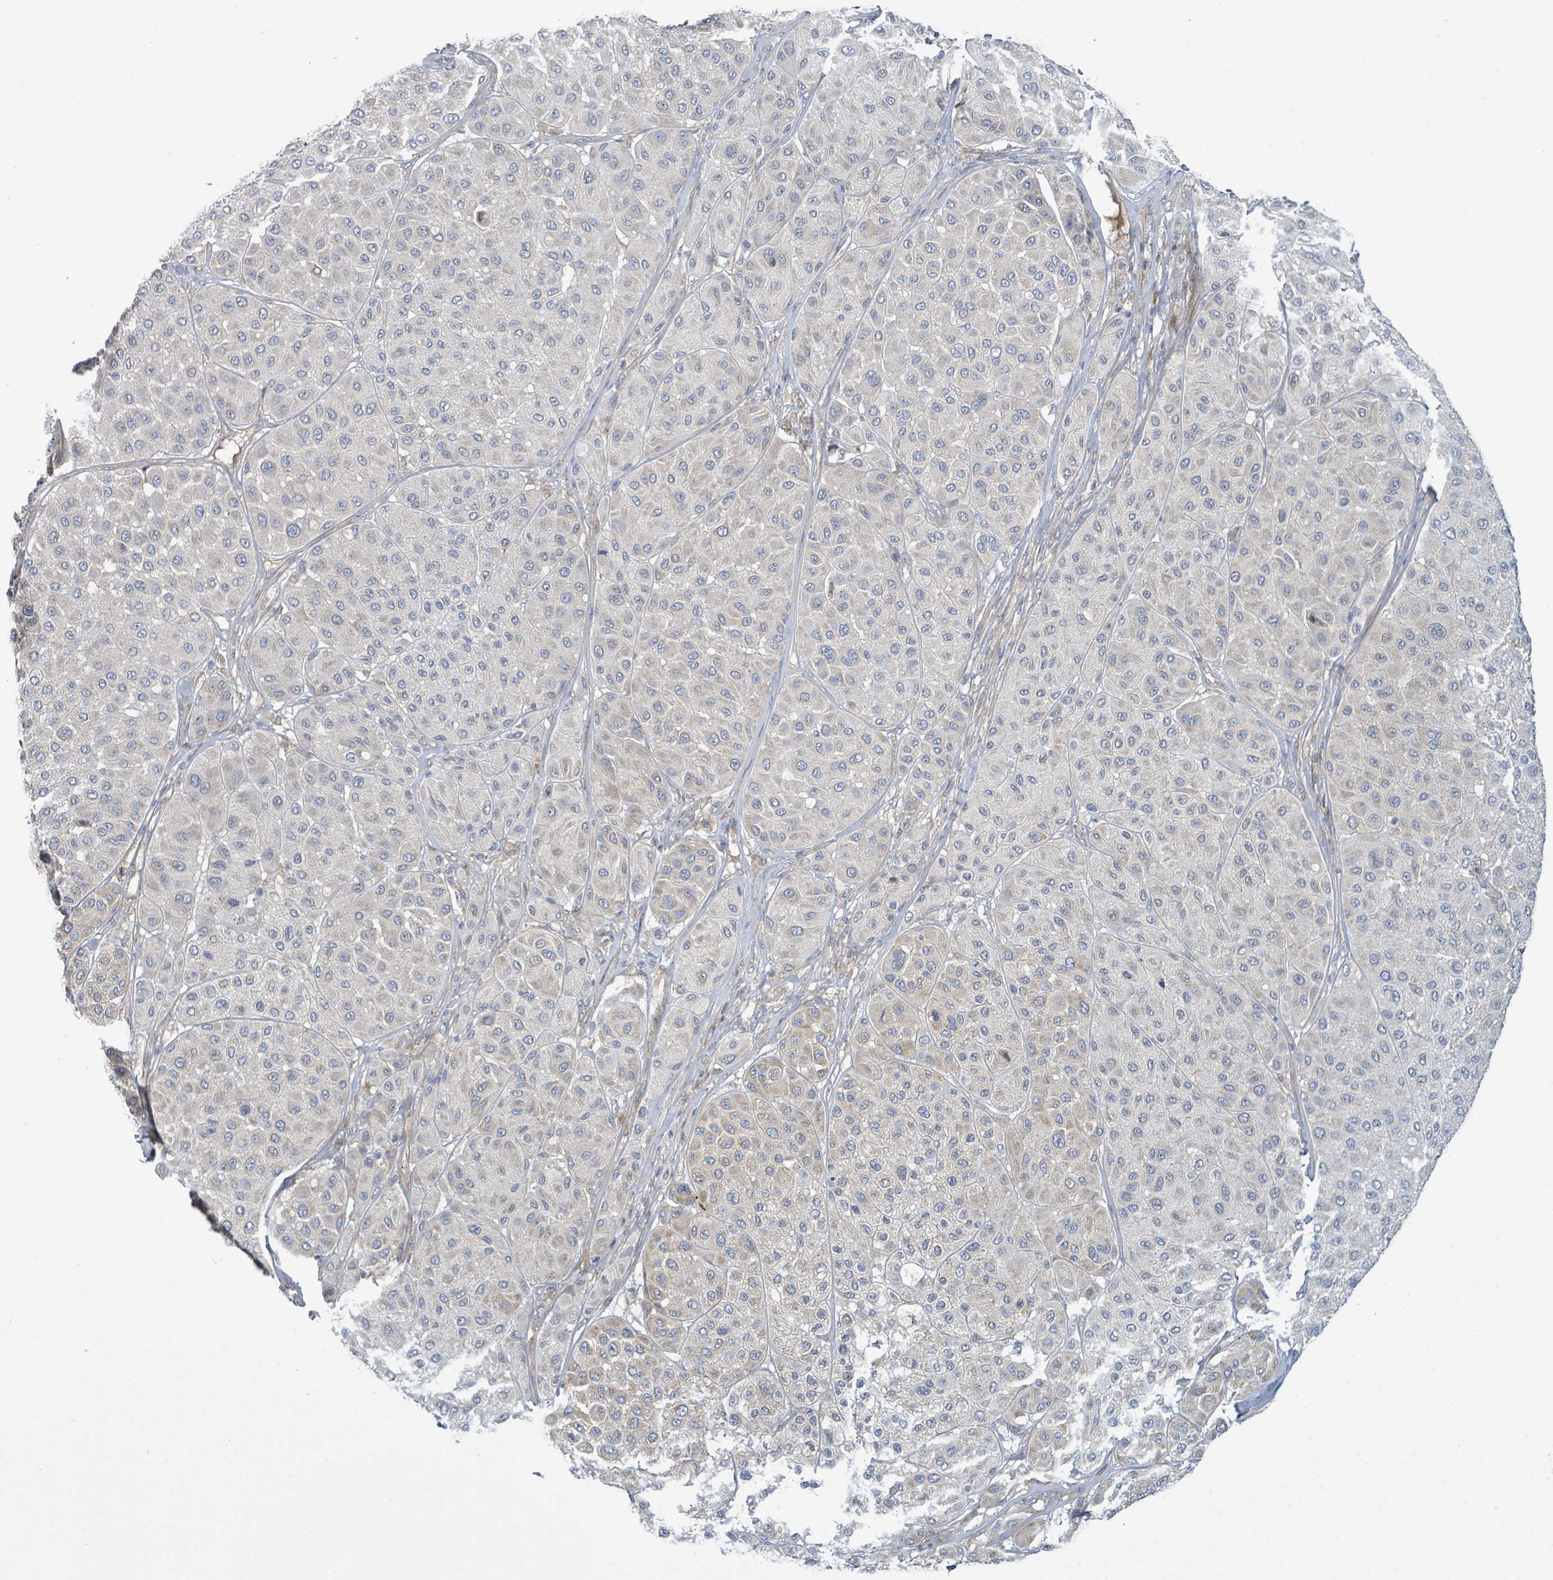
{"staining": {"intensity": "weak", "quantity": "<25%", "location": "cytoplasmic/membranous"}, "tissue": "melanoma", "cell_type": "Tumor cells", "image_type": "cancer", "snomed": [{"axis": "morphology", "description": "Malignant melanoma, Metastatic site"}, {"axis": "topography", "description": "Smooth muscle"}], "caption": "Malignant melanoma (metastatic site) stained for a protein using IHC exhibits no expression tumor cells.", "gene": "CFAP210", "patient": {"sex": "male", "age": 41}}